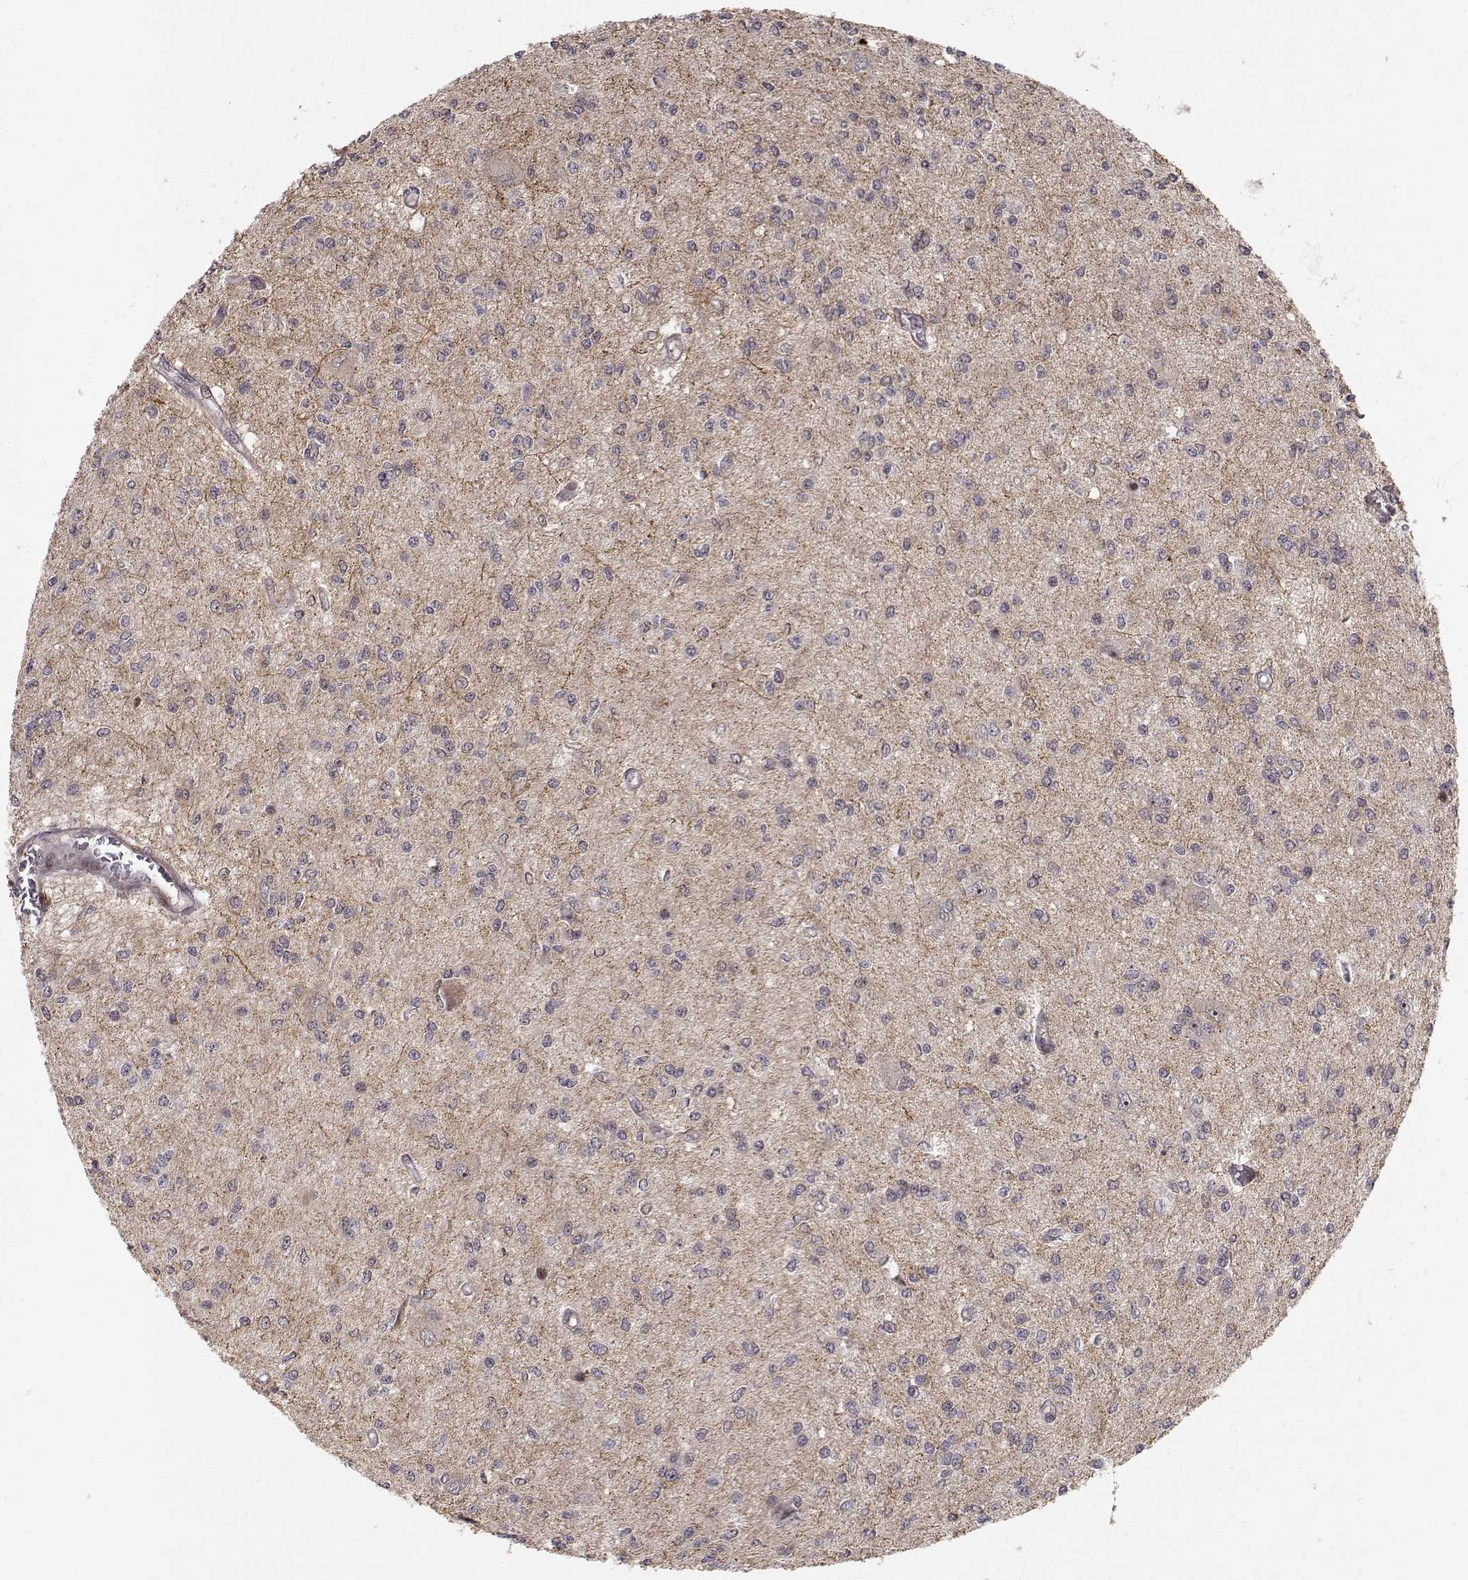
{"staining": {"intensity": "negative", "quantity": "none", "location": "none"}, "tissue": "glioma", "cell_type": "Tumor cells", "image_type": "cancer", "snomed": [{"axis": "morphology", "description": "Glioma, malignant, Low grade"}, {"axis": "topography", "description": "Brain"}], "caption": "IHC of human low-grade glioma (malignant) displays no expression in tumor cells.", "gene": "APC", "patient": {"sex": "male", "age": 67}}